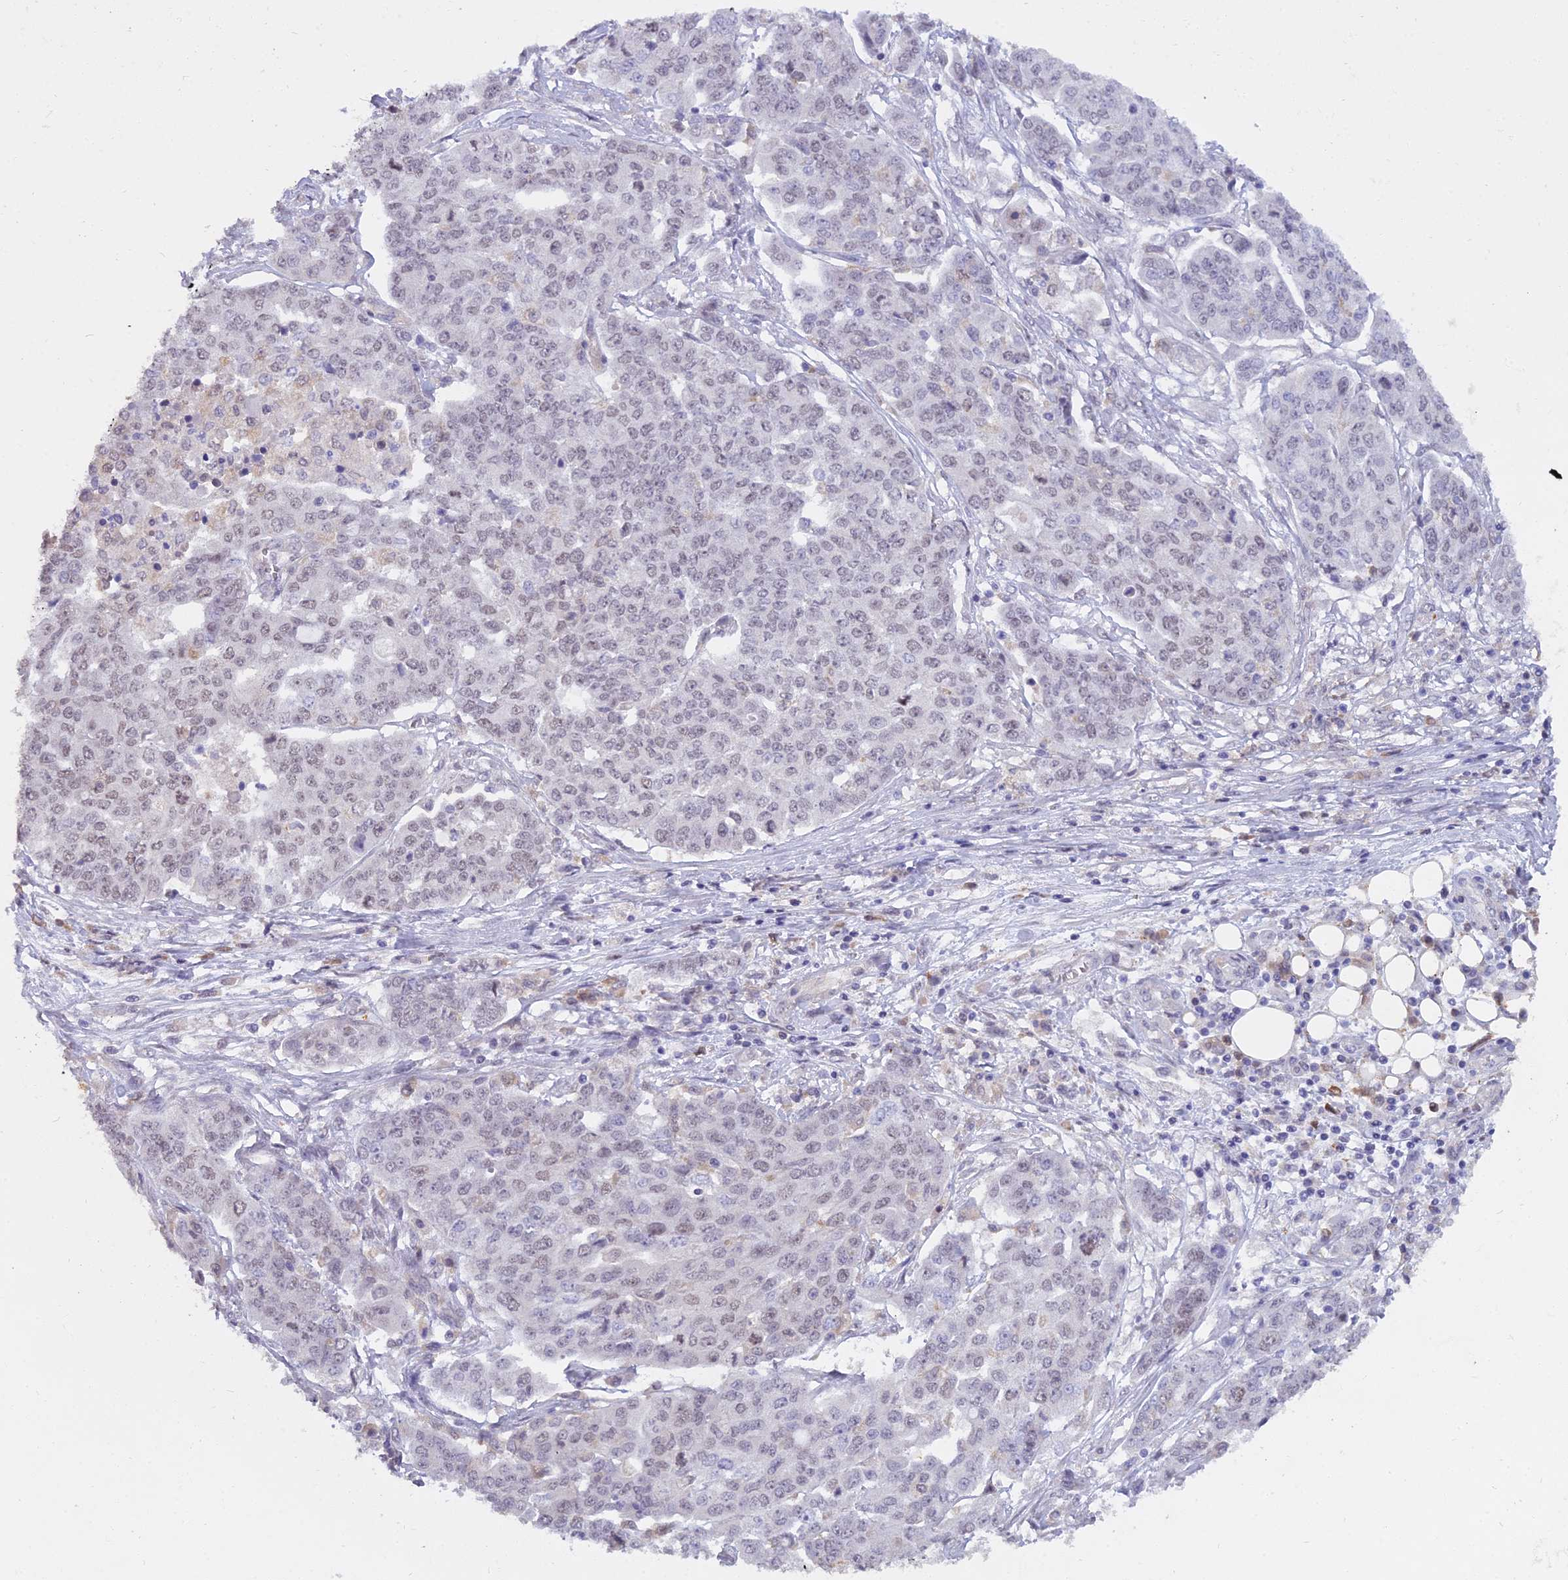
{"staining": {"intensity": "weak", "quantity": "<25%", "location": "nuclear"}, "tissue": "ovarian cancer", "cell_type": "Tumor cells", "image_type": "cancer", "snomed": [{"axis": "morphology", "description": "Cystadenocarcinoma, serous, NOS"}, {"axis": "topography", "description": "Soft tissue"}, {"axis": "topography", "description": "Ovary"}], "caption": "IHC of ovarian cancer (serous cystadenocarcinoma) shows no expression in tumor cells. (DAB (3,3'-diaminobenzidine) immunohistochemistry (IHC) with hematoxylin counter stain).", "gene": "BLNK", "patient": {"sex": "female", "age": 57}}